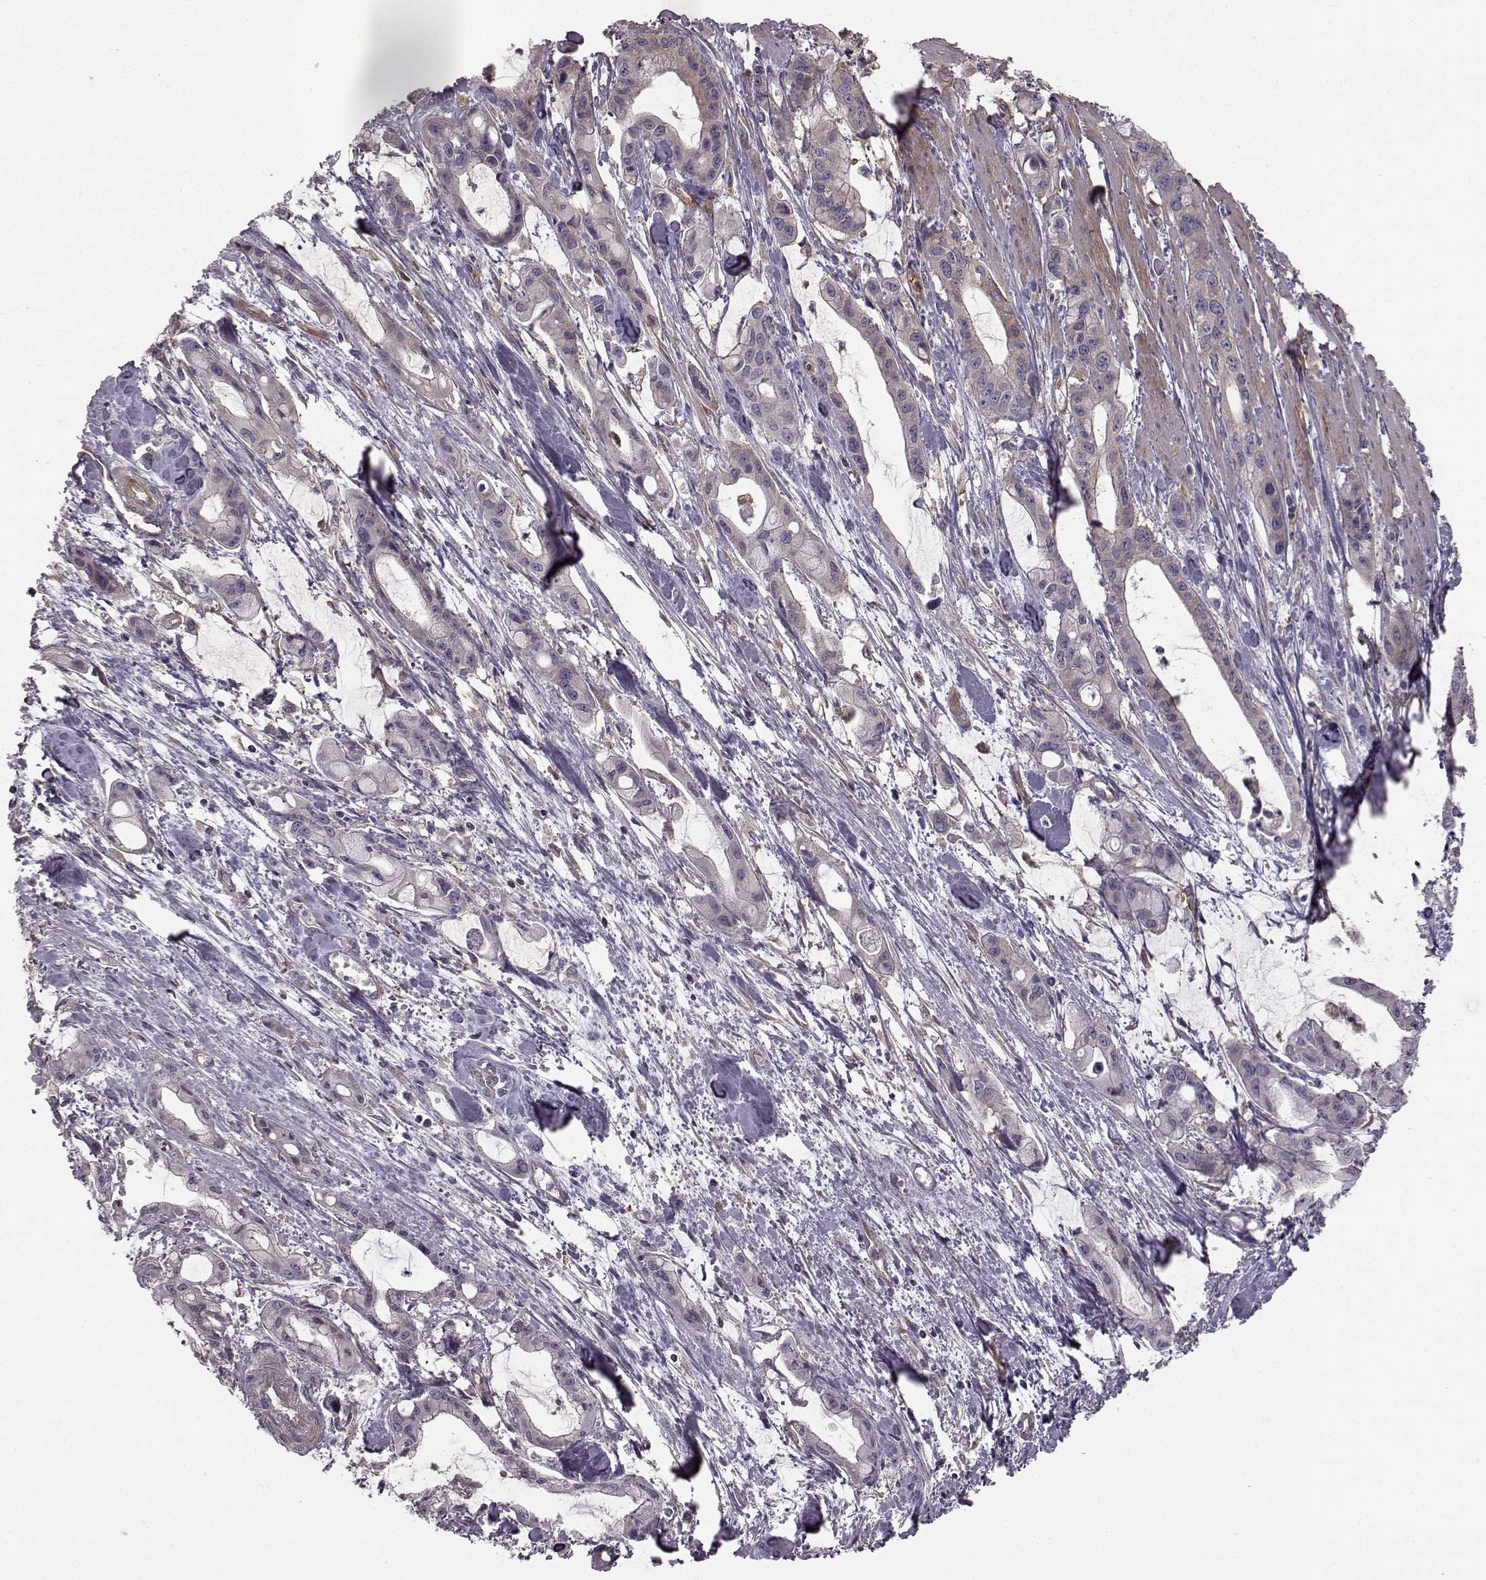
{"staining": {"intensity": "negative", "quantity": "none", "location": "none"}, "tissue": "pancreatic cancer", "cell_type": "Tumor cells", "image_type": "cancer", "snomed": [{"axis": "morphology", "description": "Adenocarcinoma, NOS"}, {"axis": "topography", "description": "Pancreas"}], "caption": "DAB (3,3'-diaminobenzidine) immunohistochemical staining of pancreatic adenocarcinoma shows no significant expression in tumor cells.", "gene": "RABGAP1", "patient": {"sex": "male", "age": 48}}